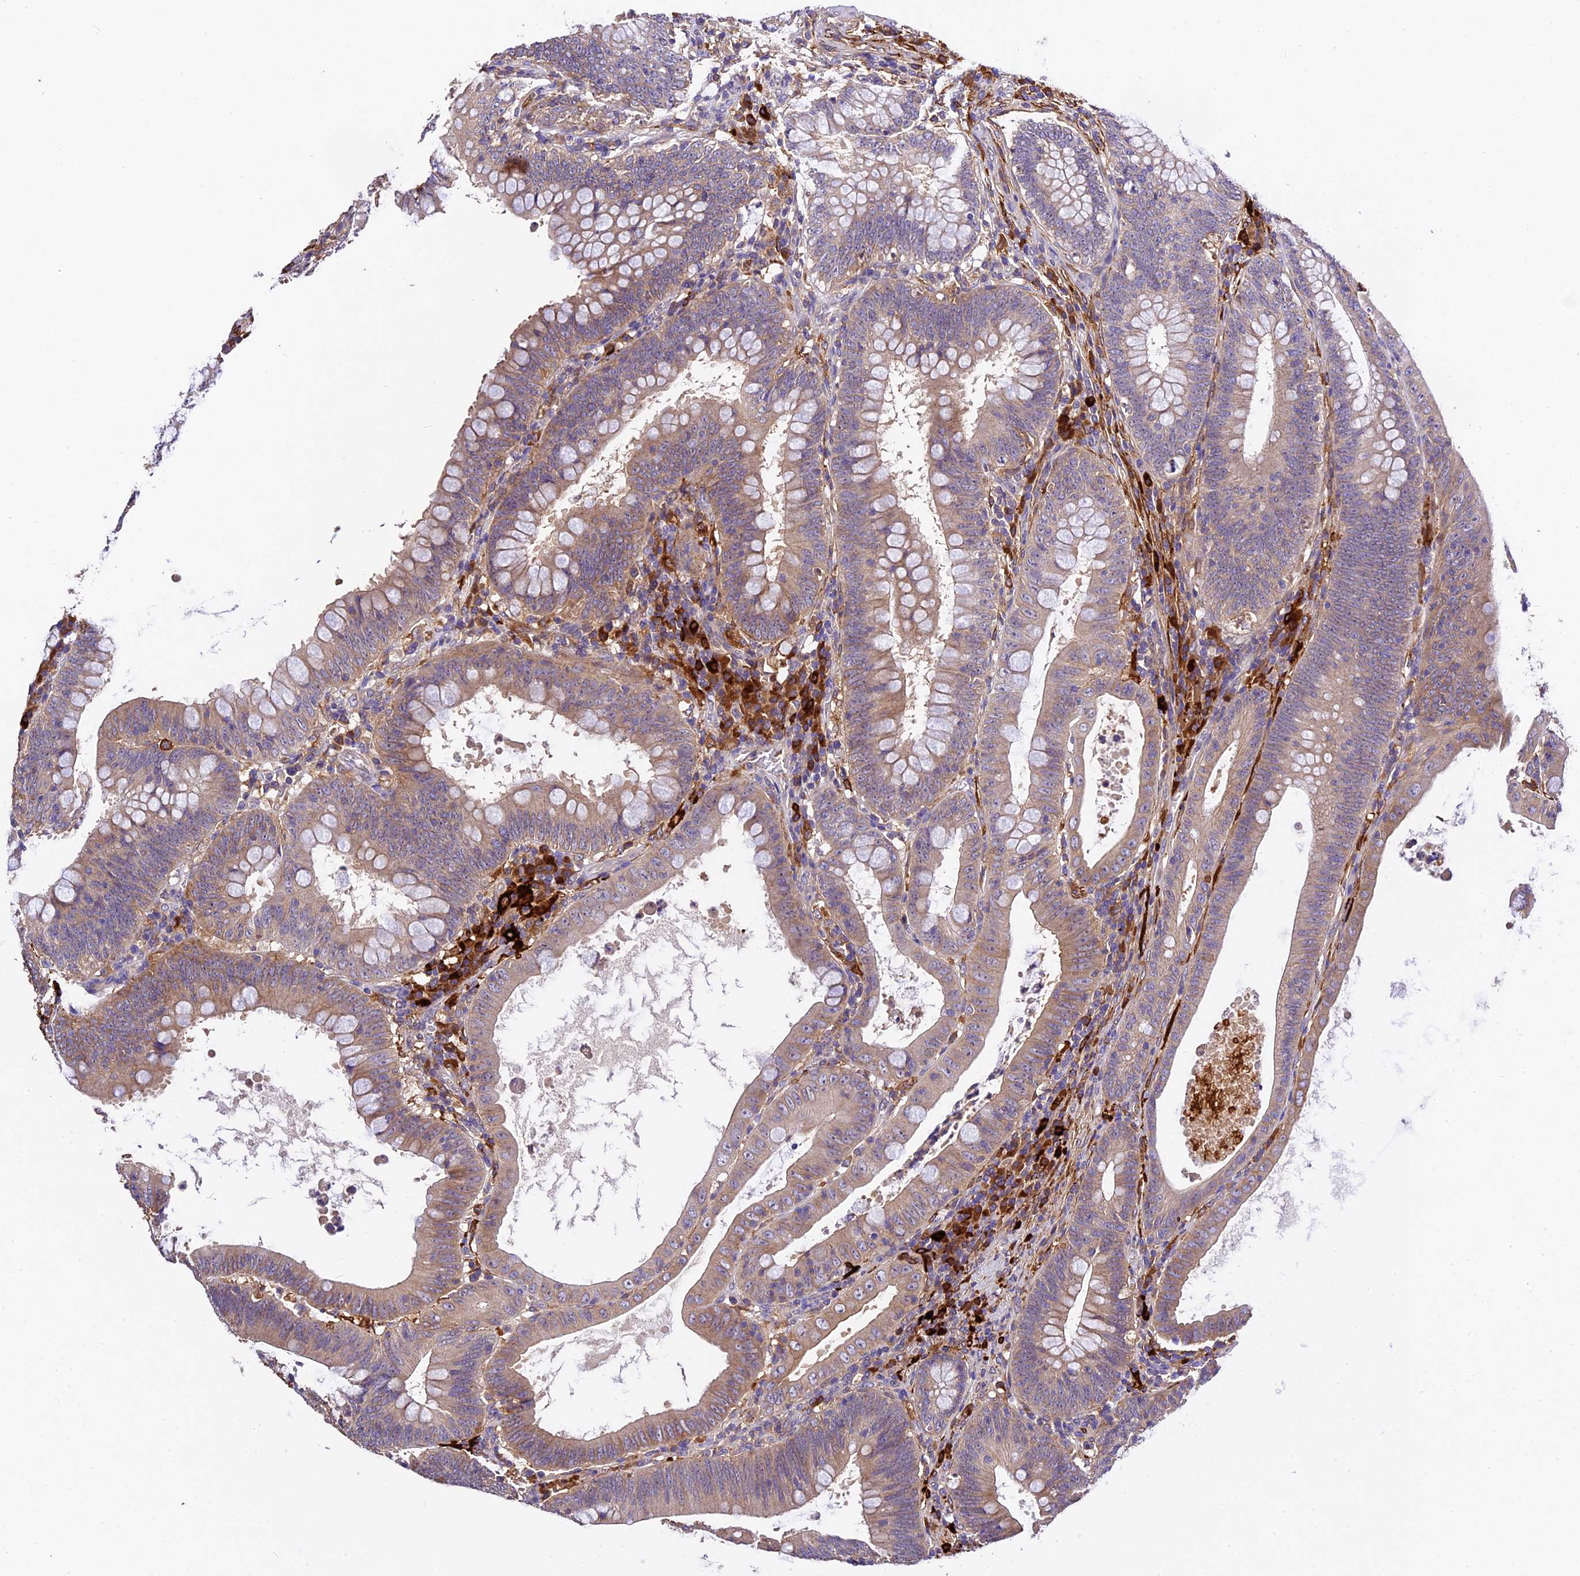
{"staining": {"intensity": "weak", "quantity": "25%-75%", "location": "cytoplasmic/membranous"}, "tissue": "colorectal cancer", "cell_type": "Tumor cells", "image_type": "cancer", "snomed": [{"axis": "morphology", "description": "Normal tissue, NOS"}, {"axis": "topography", "description": "Colon"}], "caption": "Colorectal cancer stained with DAB immunohistochemistry (IHC) exhibits low levels of weak cytoplasmic/membranous positivity in about 25%-75% of tumor cells.", "gene": "CILP2", "patient": {"sex": "female", "age": 82}}